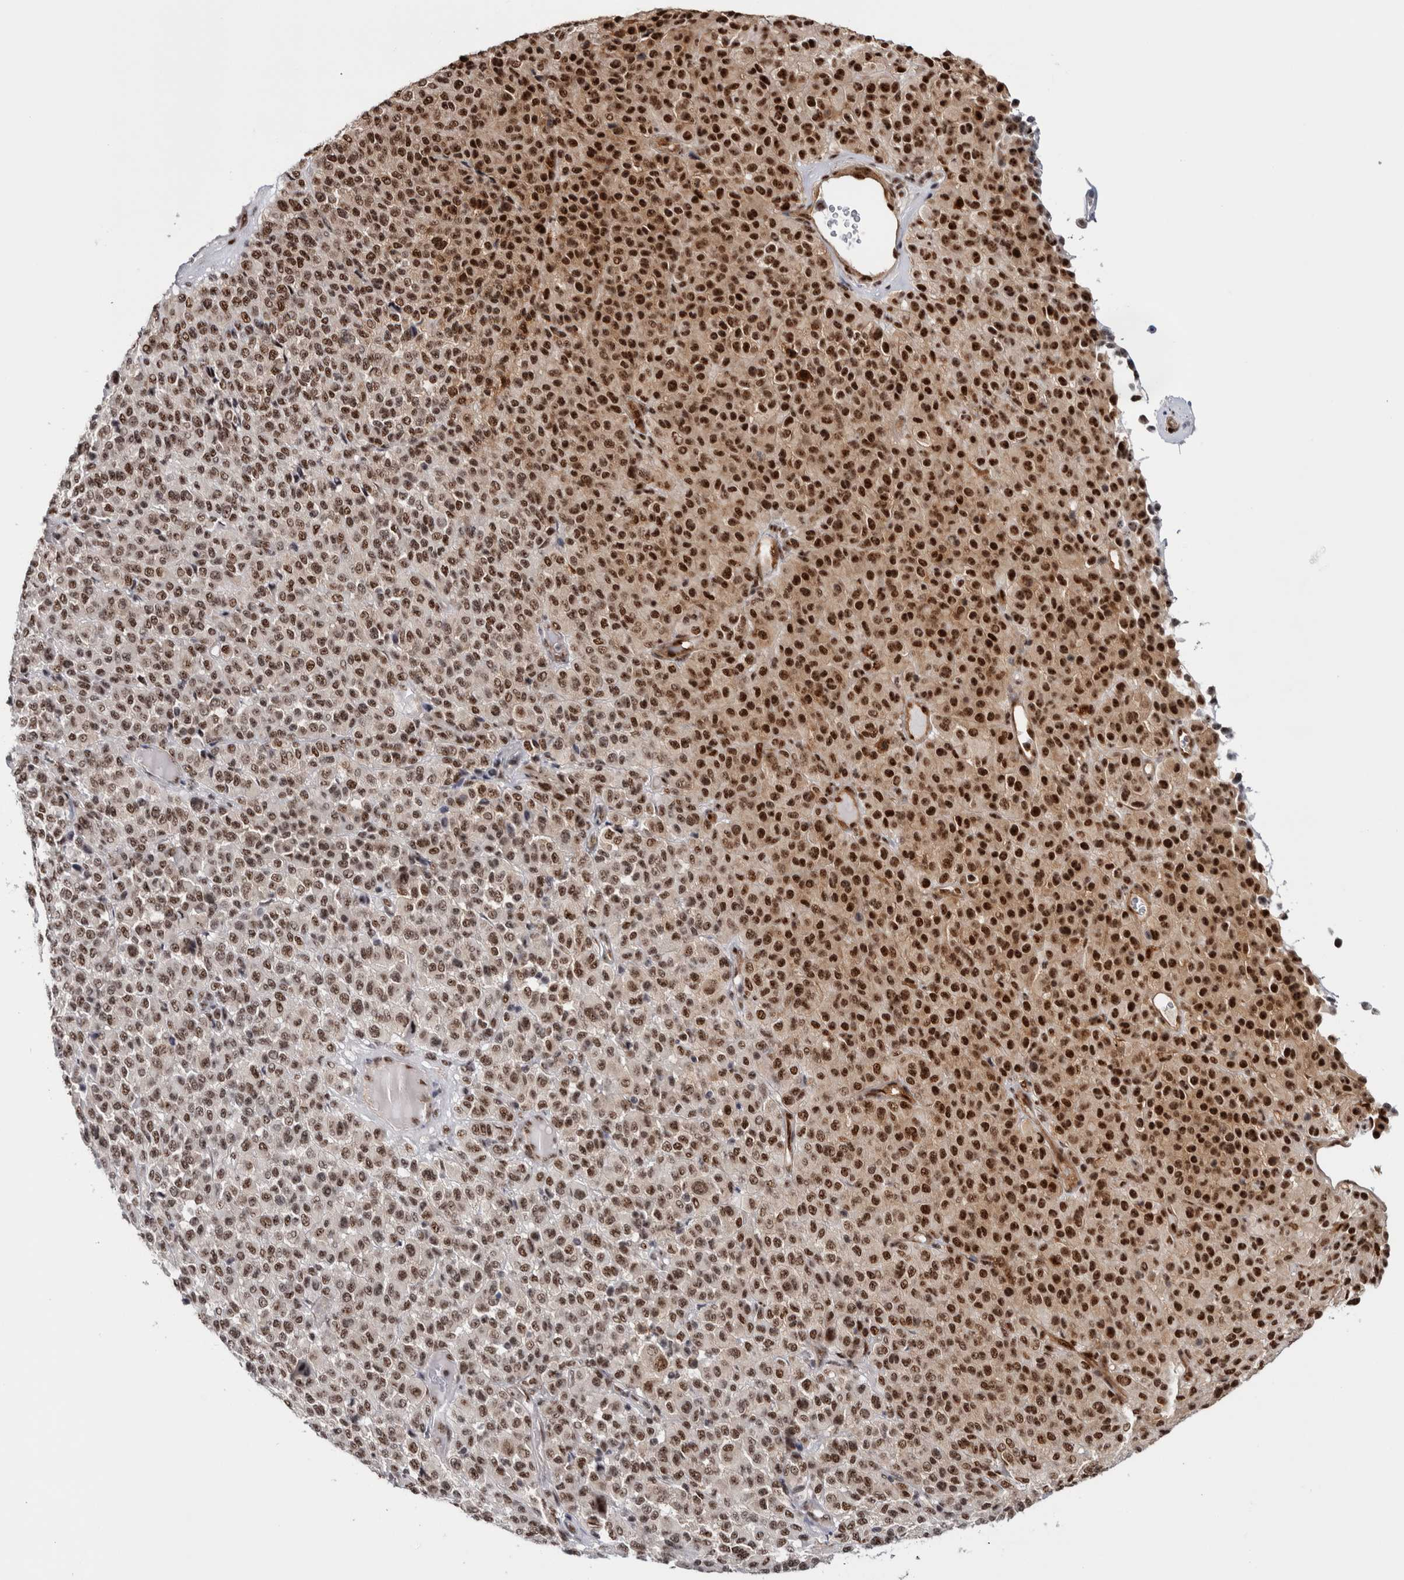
{"staining": {"intensity": "strong", "quantity": ">75%", "location": "nuclear"}, "tissue": "melanoma", "cell_type": "Tumor cells", "image_type": "cancer", "snomed": [{"axis": "morphology", "description": "Malignant melanoma, Metastatic site"}, {"axis": "topography", "description": "Pancreas"}], "caption": "Tumor cells reveal strong nuclear staining in about >75% of cells in melanoma.", "gene": "MKNK1", "patient": {"sex": "female", "age": 30}}